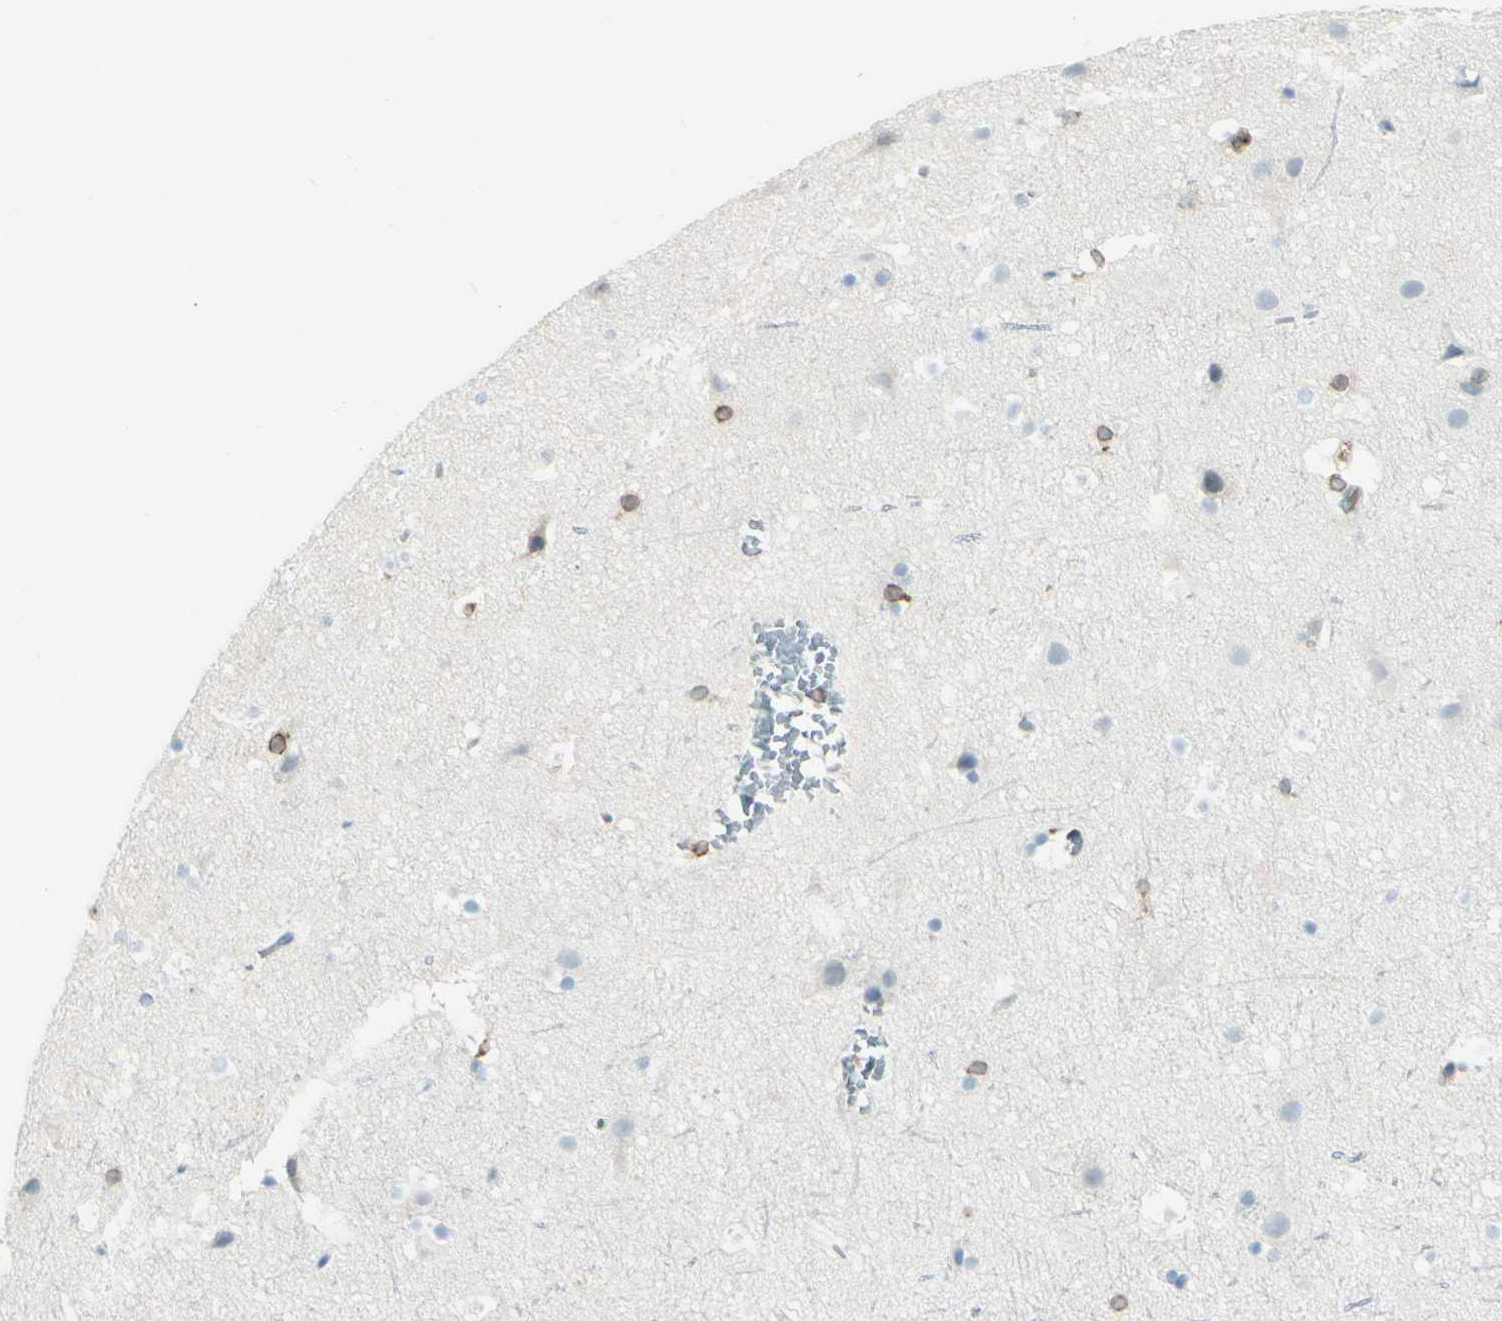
{"staining": {"intensity": "strong", "quantity": "<25%", "location": "cytoplasmic/membranous"}, "tissue": "cerebral cortex", "cell_type": "Endothelial cells", "image_type": "normal", "snomed": [{"axis": "morphology", "description": "Normal tissue, NOS"}, {"axis": "topography", "description": "Cerebral cortex"}], "caption": "A brown stain highlights strong cytoplasmic/membranous expression of a protein in endothelial cells of normal cerebral cortex.", "gene": "CD74", "patient": {"sex": "male", "age": 45}}